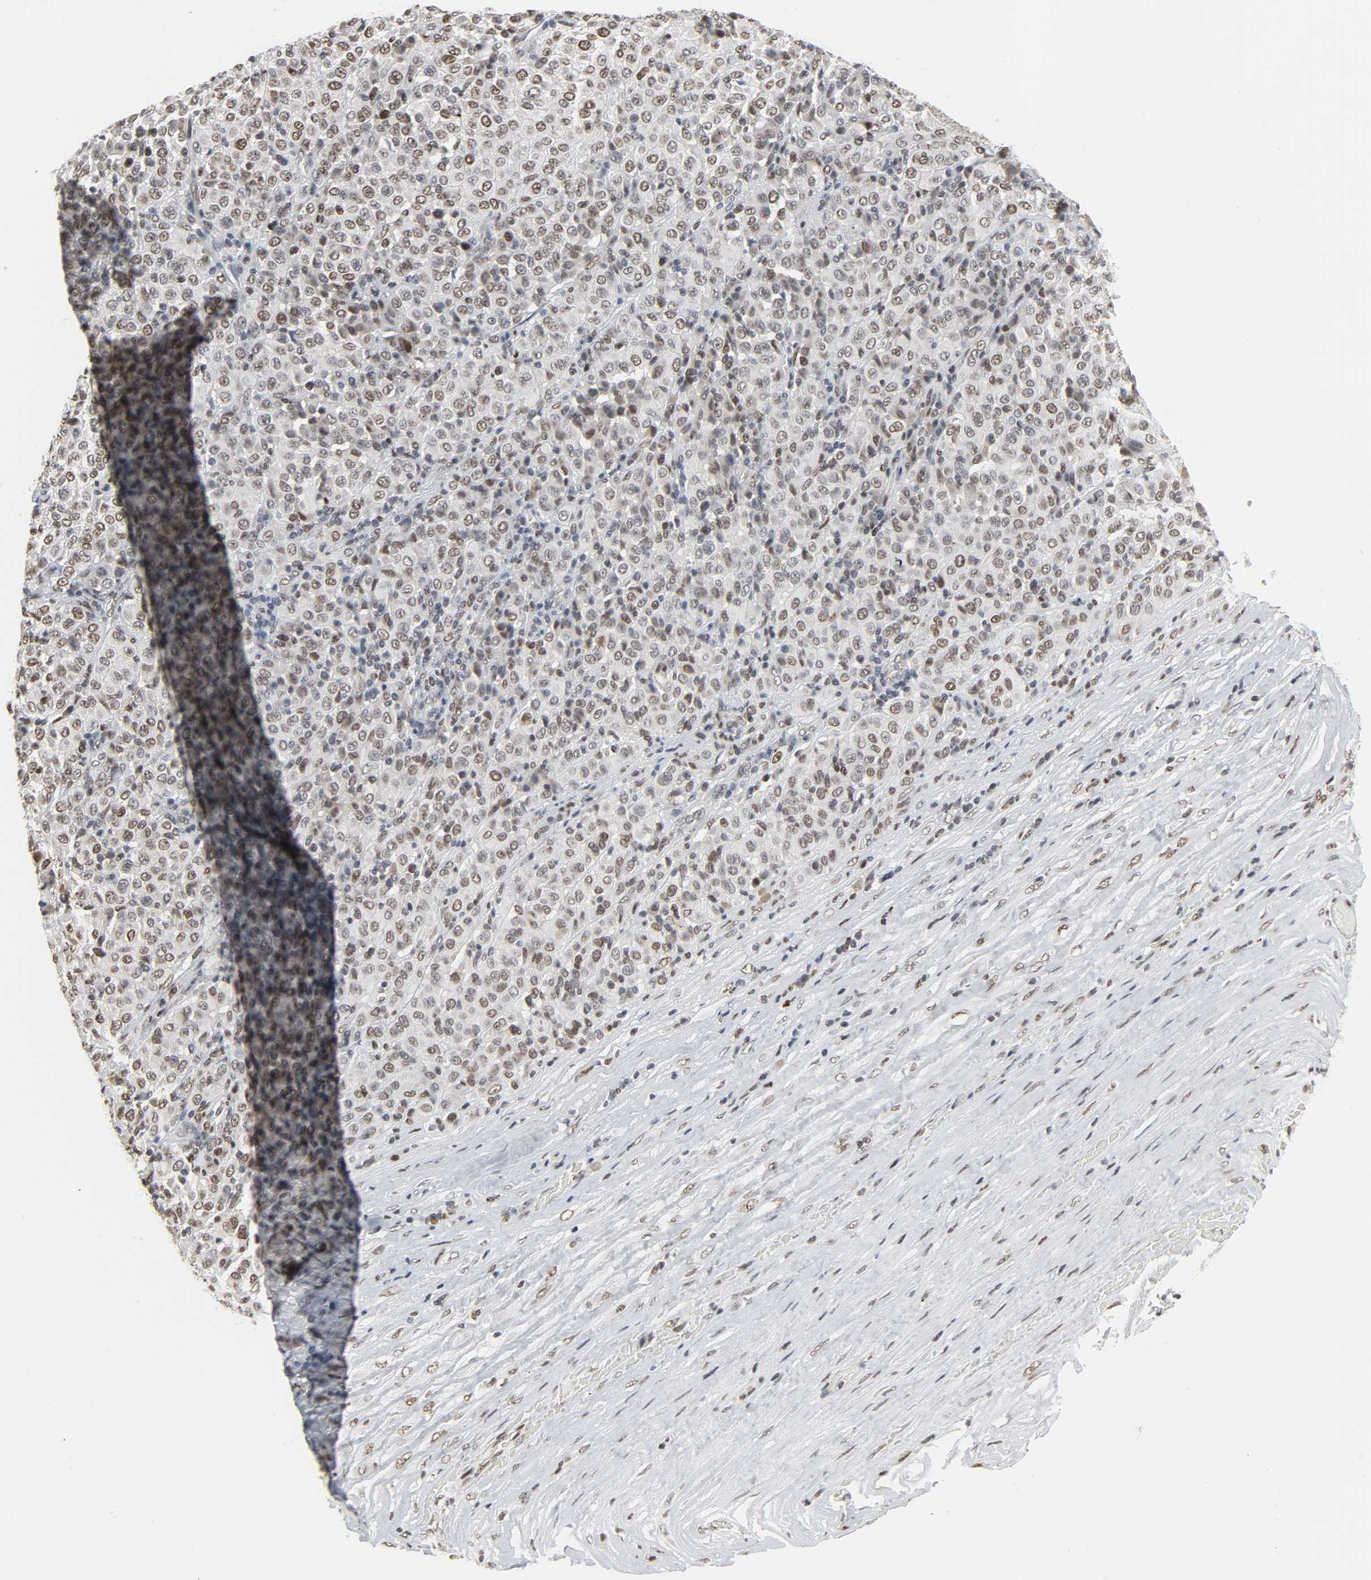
{"staining": {"intensity": "weak", "quantity": "<25%", "location": "nuclear"}, "tissue": "melanoma", "cell_type": "Tumor cells", "image_type": "cancer", "snomed": [{"axis": "morphology", "description": "Malignant melanoma, Metastatic site"}, {"axis": "topography", "description": "Pancreas"}], "caption": "Protein analysis of malignant melanoma (metastatic site) reveals no significant expression in tumor cells.", "gene": "DAZAP1", "patient": {"sex": "female", "age": 30}}